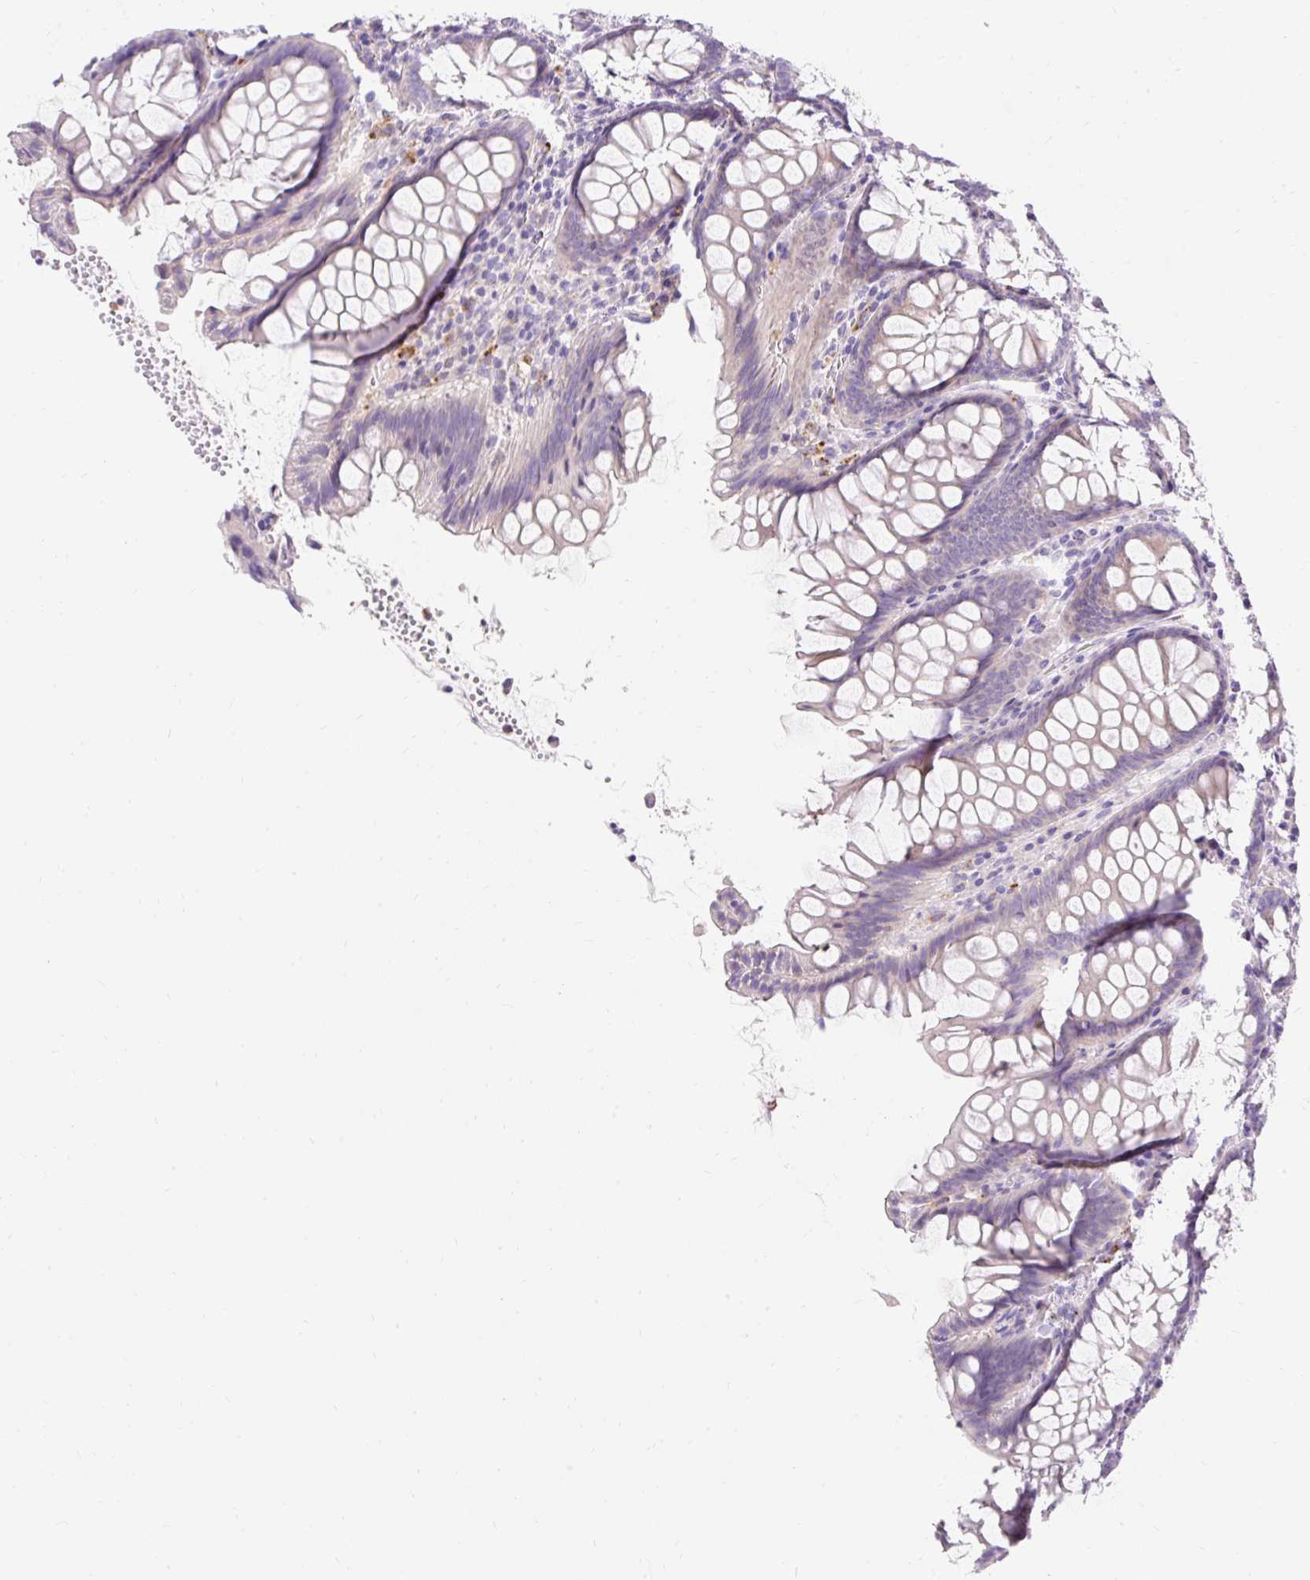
{"staining": {"intensity": "negative", "quantity": "none", "location": "none"}, "tissue": "colon", "cell_type": "Endothelial cells", "image_type": "normal", "snomed": [{"axis": "morphology", "description": "Normal tissue, NOS"}, {"axis": "topography", "description": "Colon"}], "caption": "DAB immunohistochemical staining of unremarkable colon demonstrates no significant staining in endothelial cells.", "gene": "TMEM150C", "patient": {"sex": "female", "age": 79}}